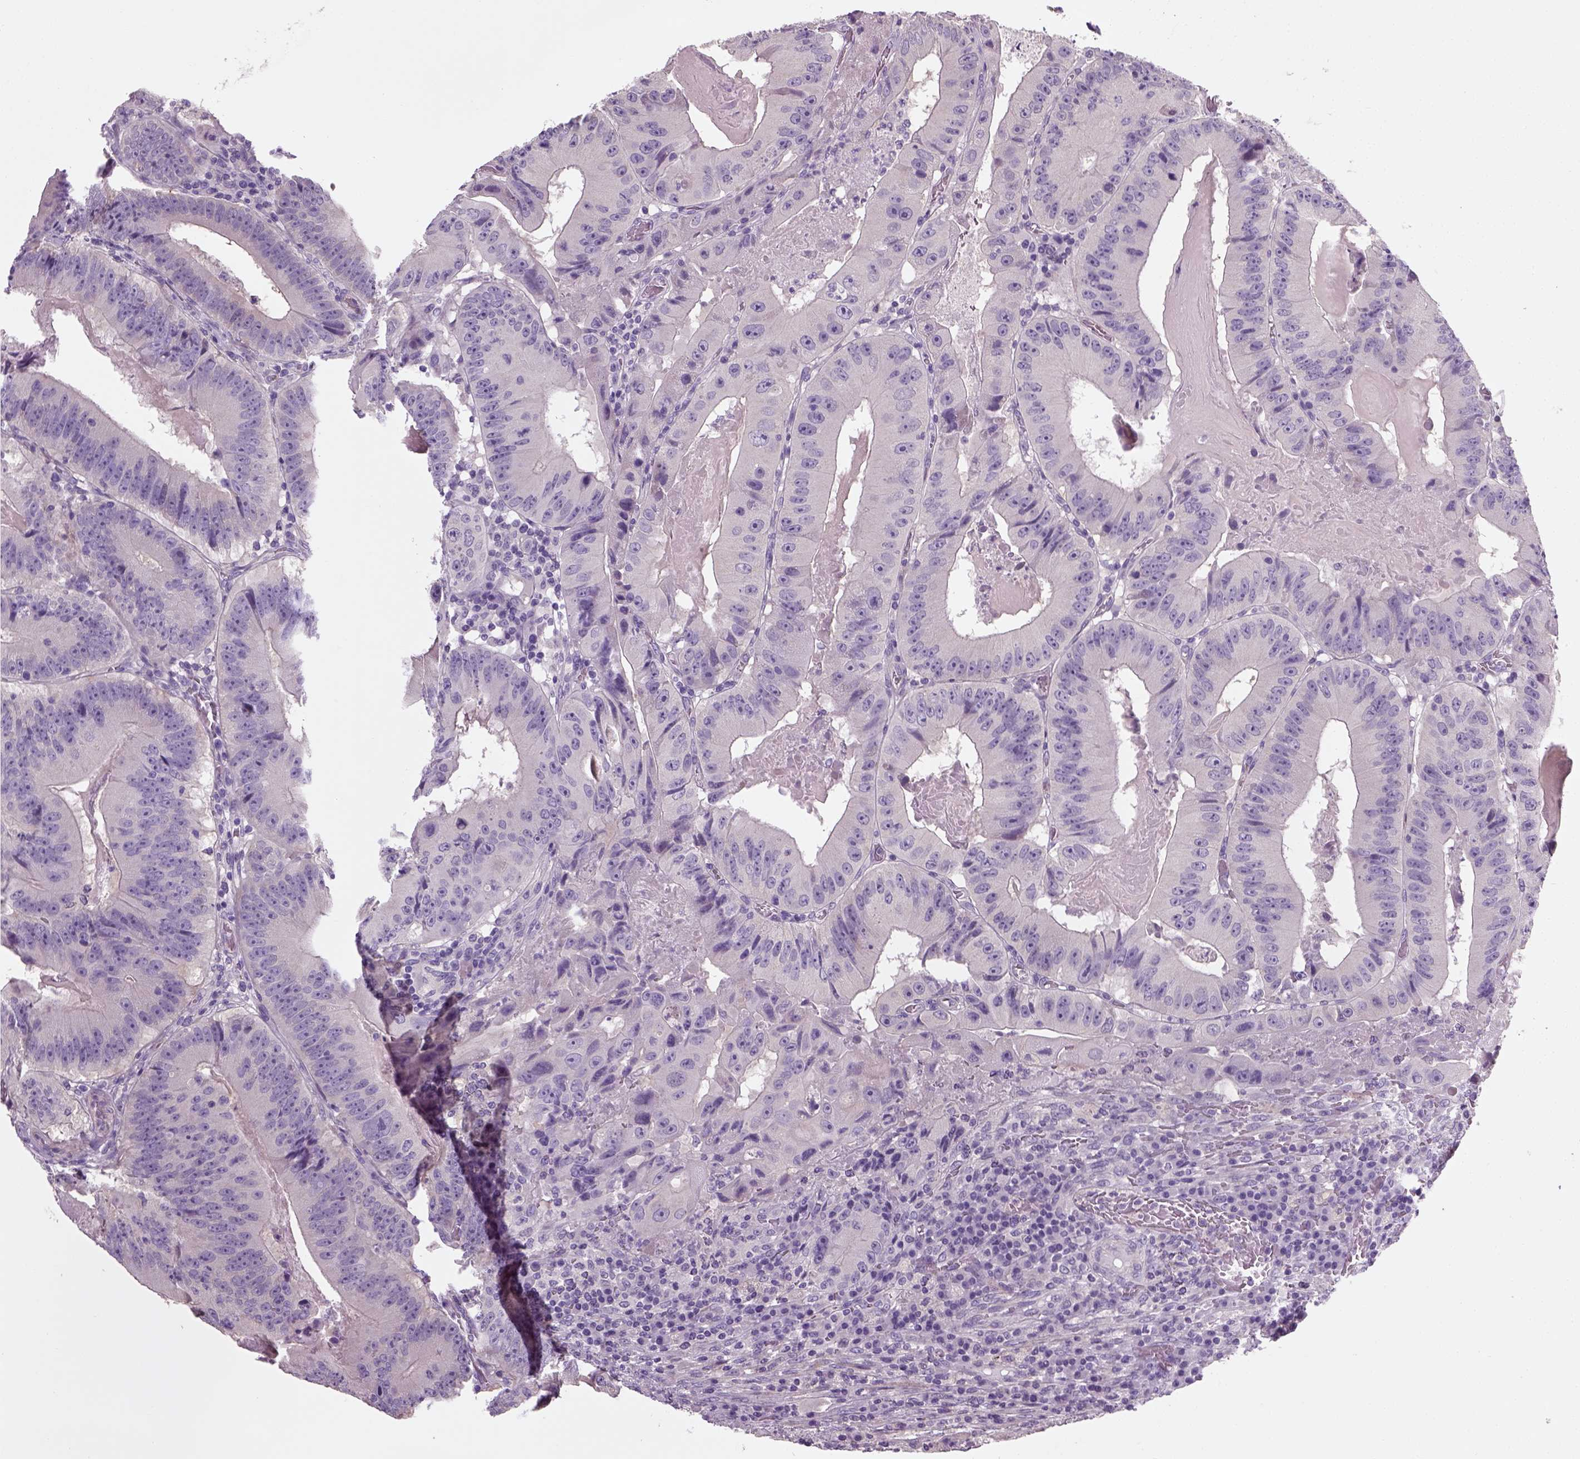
{"staining": {"intensity": "negative", "quantity": "none", "location": "none"}, "tissue": "colorectal cancer", "cell_type": "Tumor cells", "image_type": "cancer", "snomed": [{"axis": "morphology", "description": "Adenocarcinoma, NOS"}, {"axis": "topography", "description": "Colon"}], "caption": "Immunohistochemistry (IHC) histopathology image of neoplastic tissue: colorectal adenocarcinoma stained with DAB (3,3'-diaminobenzidine) demonstrates no significant protein staining in tumor cells. (Immunohistochemistry (IHC), brightfield microscopy, high magnification).", "gene": "ELOVL3", "patient": {"sex": "female", "age": 86}}